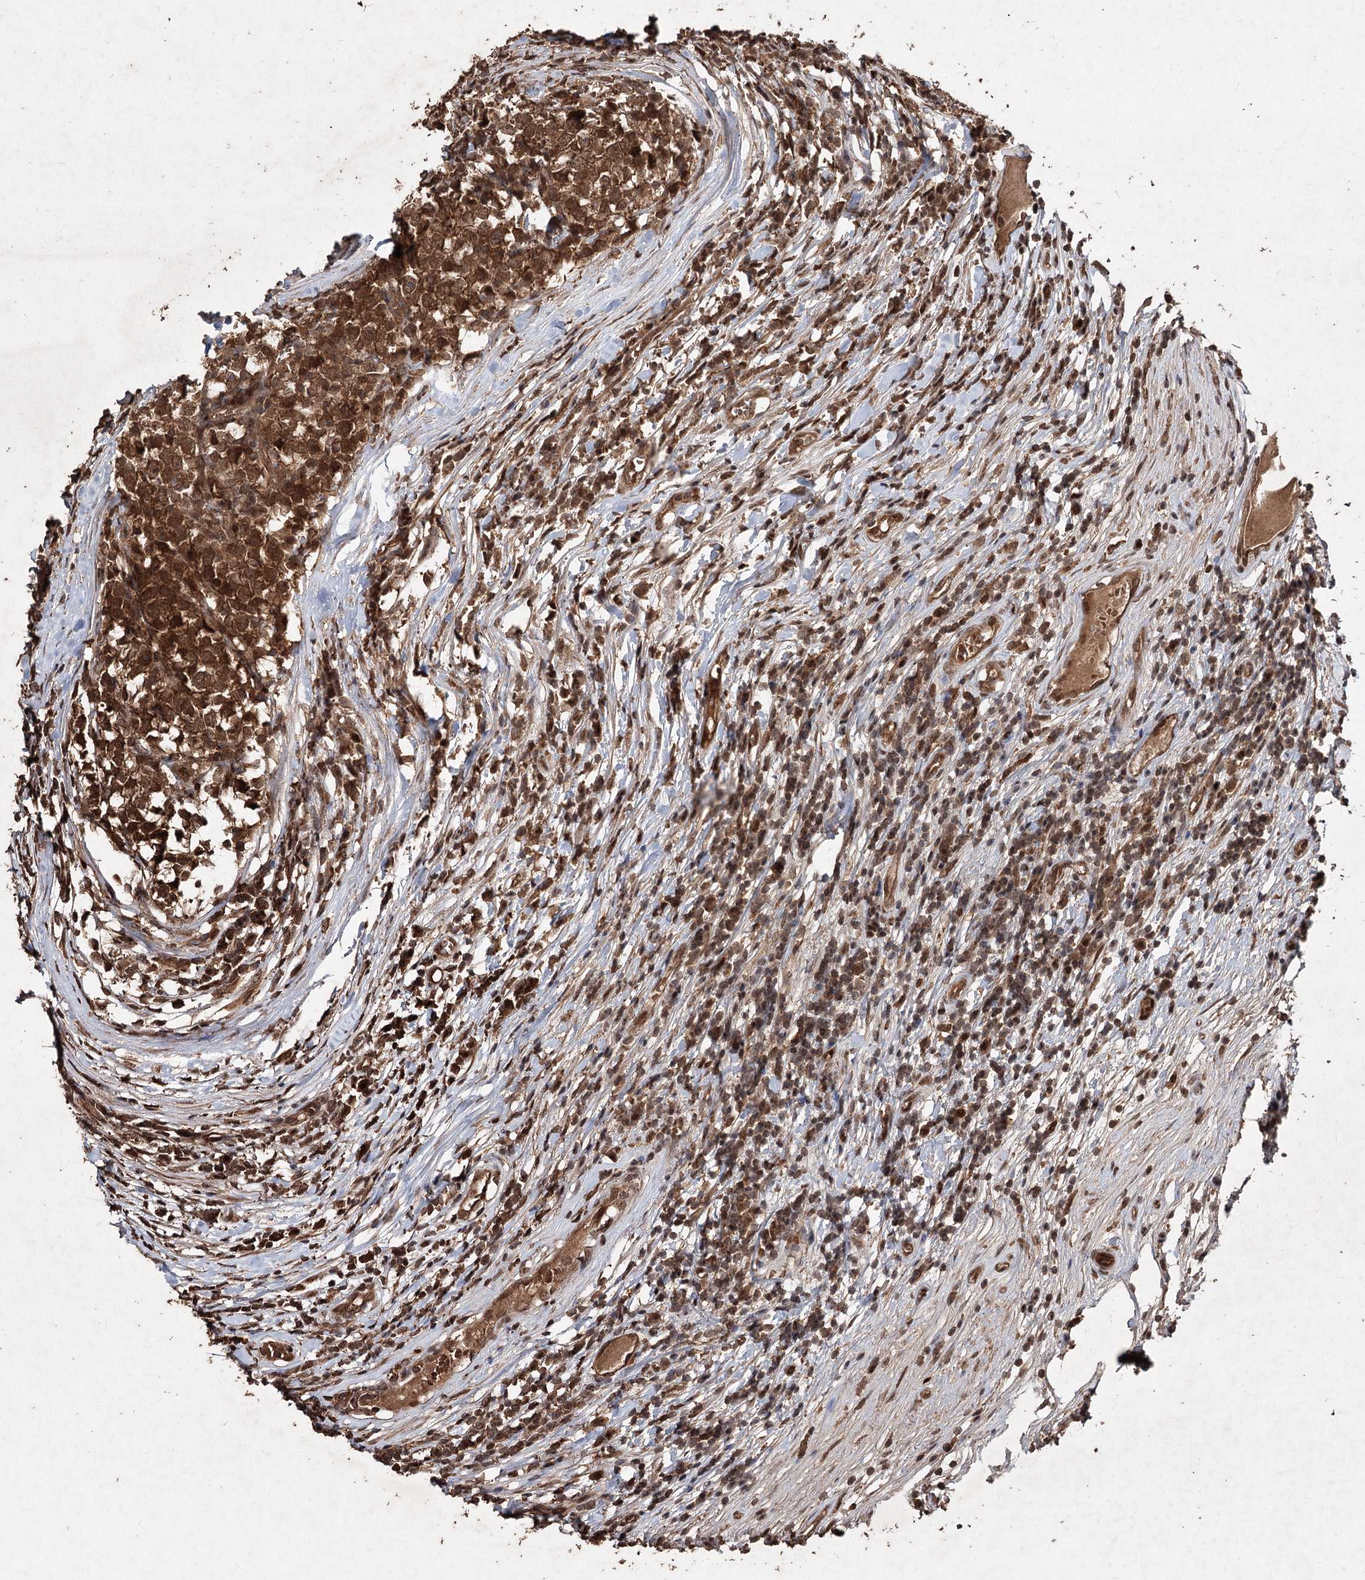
{"staining": {"intensity": "strong", "quantity": ">75%", "location": "cytoplasmic/membranous,nuclear"}, "tissue": "testis cancer", "cell_type": "Tumor cells", "image_type": "cancer", "snomed": [{"axis": "morphology", "description": "Seminoma, NOS"}, {"axis": "topography", "description": "Testis"}], "caption": "Testis seminoma stained with immunohistochemistry (IHC) reveals strong cytoplasmic/membranous and nuclear expression in about >75% of tumor cells.", "gene": "FBXO7", "patient": {"sex": "male", "age": 65}}